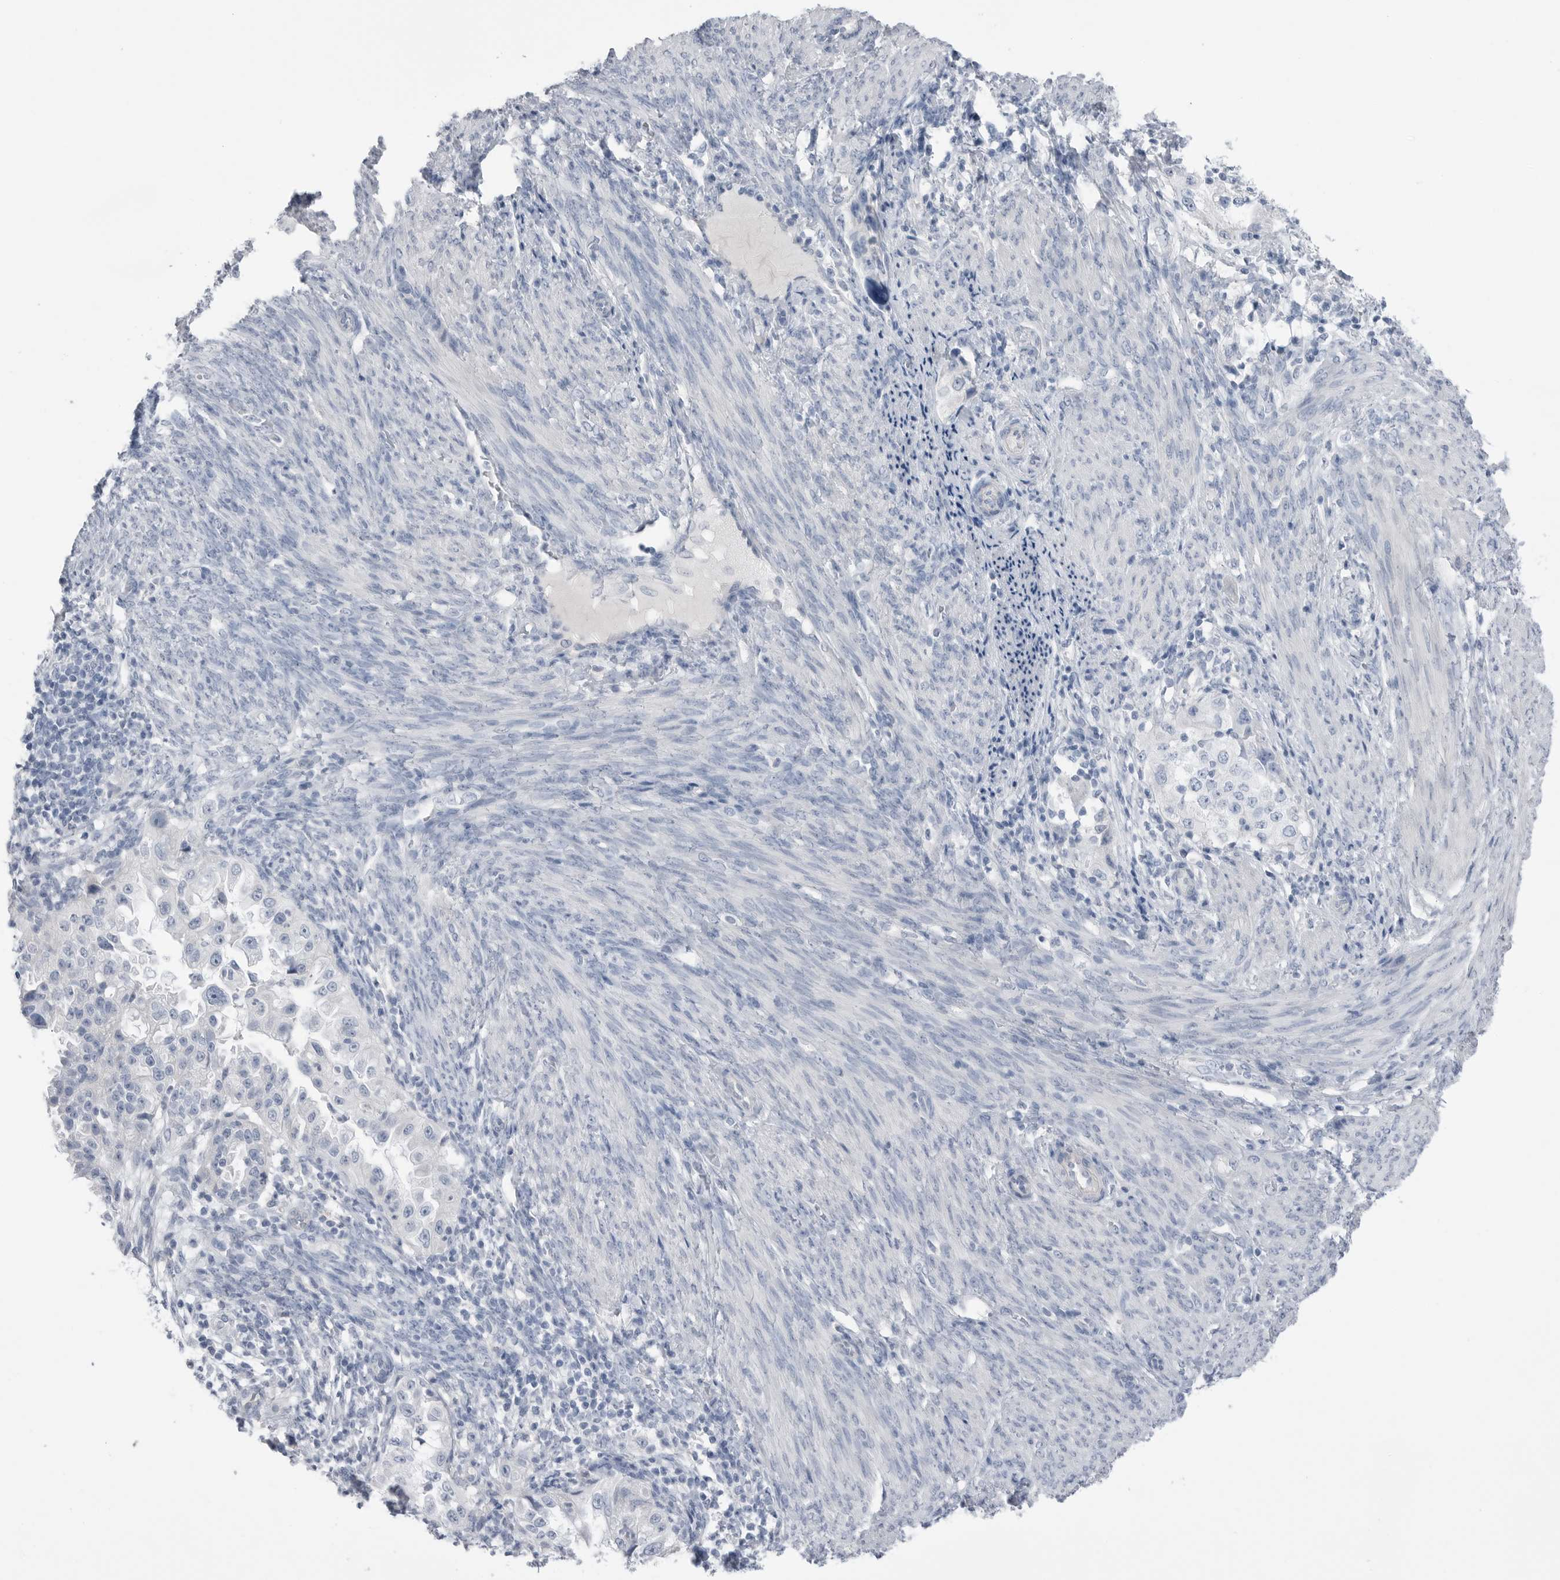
{"staining": {"intensity": "negative", "quantity": "none", "location": "none"}, "tissue": "endometrial cancer", "cell_type": "Tumor cells", "image_type": "cancer", "snomed": [{"axis": "morphology", "description": "Adenocarcinoma, NOS"}, {"axis": "topography", "description": "Endometrium"}], "caption": "Tumor cells show no significant protein positivity in endometrial cancer (adenocarcinoma).", "gene": "ABHD12", "patient": {"sex": "female", "age": 85}}